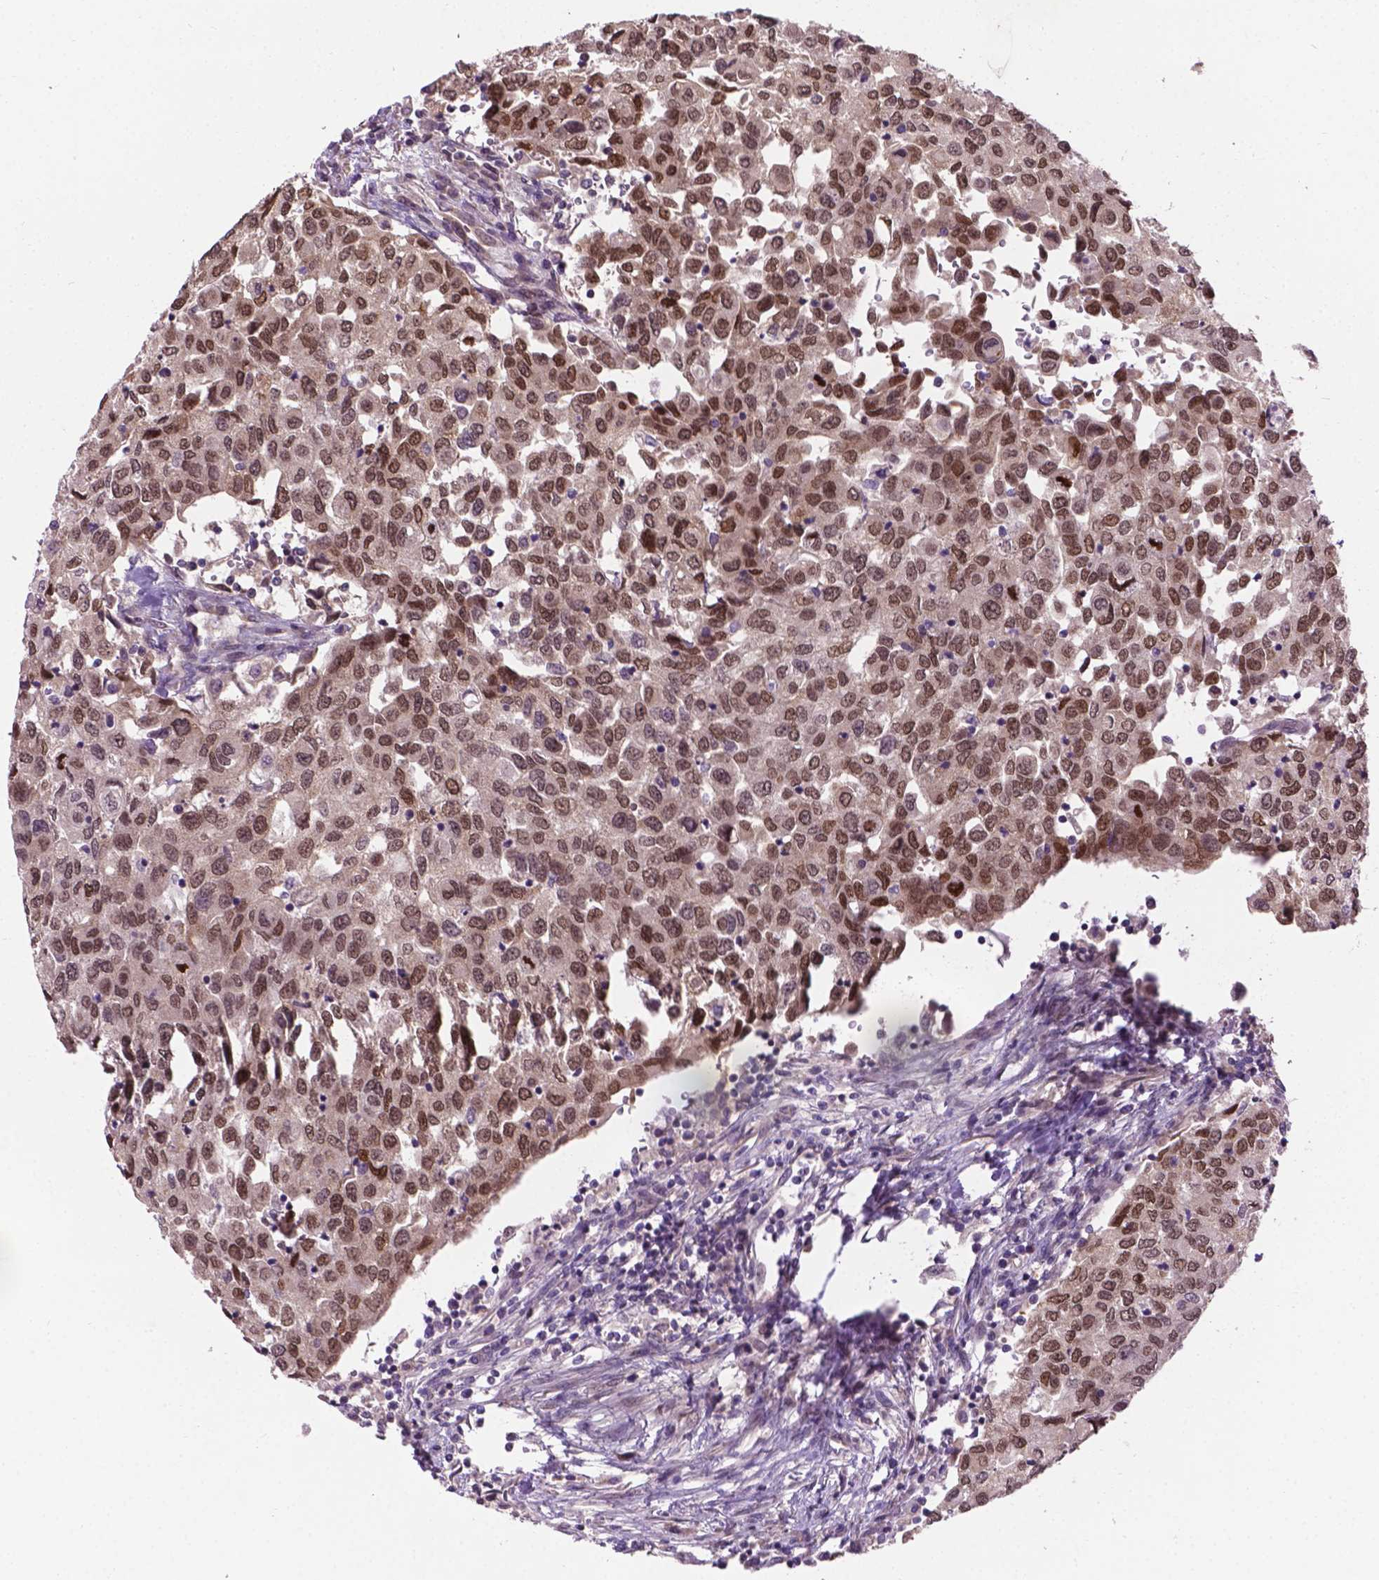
{"staining": {"intensity": "moderate", "quantity": ">75%", "location": "nuclear"}, "tissue": "urothelial cancer", "cell_type": "Tumor cells", "image_type": "cancer", "snomed": [{"axis": "morphology", "description": "Urothelial carcinoma, High grade"}, {"axis": "topography", "description": "Urinary bladder"}], "caption": "Immunohistochemical staining of urothelial cancer demonstrates medium levels of moderate nuclear protein staining in approximately >75% of tumor cells. (Brightfield microscopy of DAB IHC at high magnification).", "gene": "IRF6", "patient": {"sex": "female", "age": 78}}